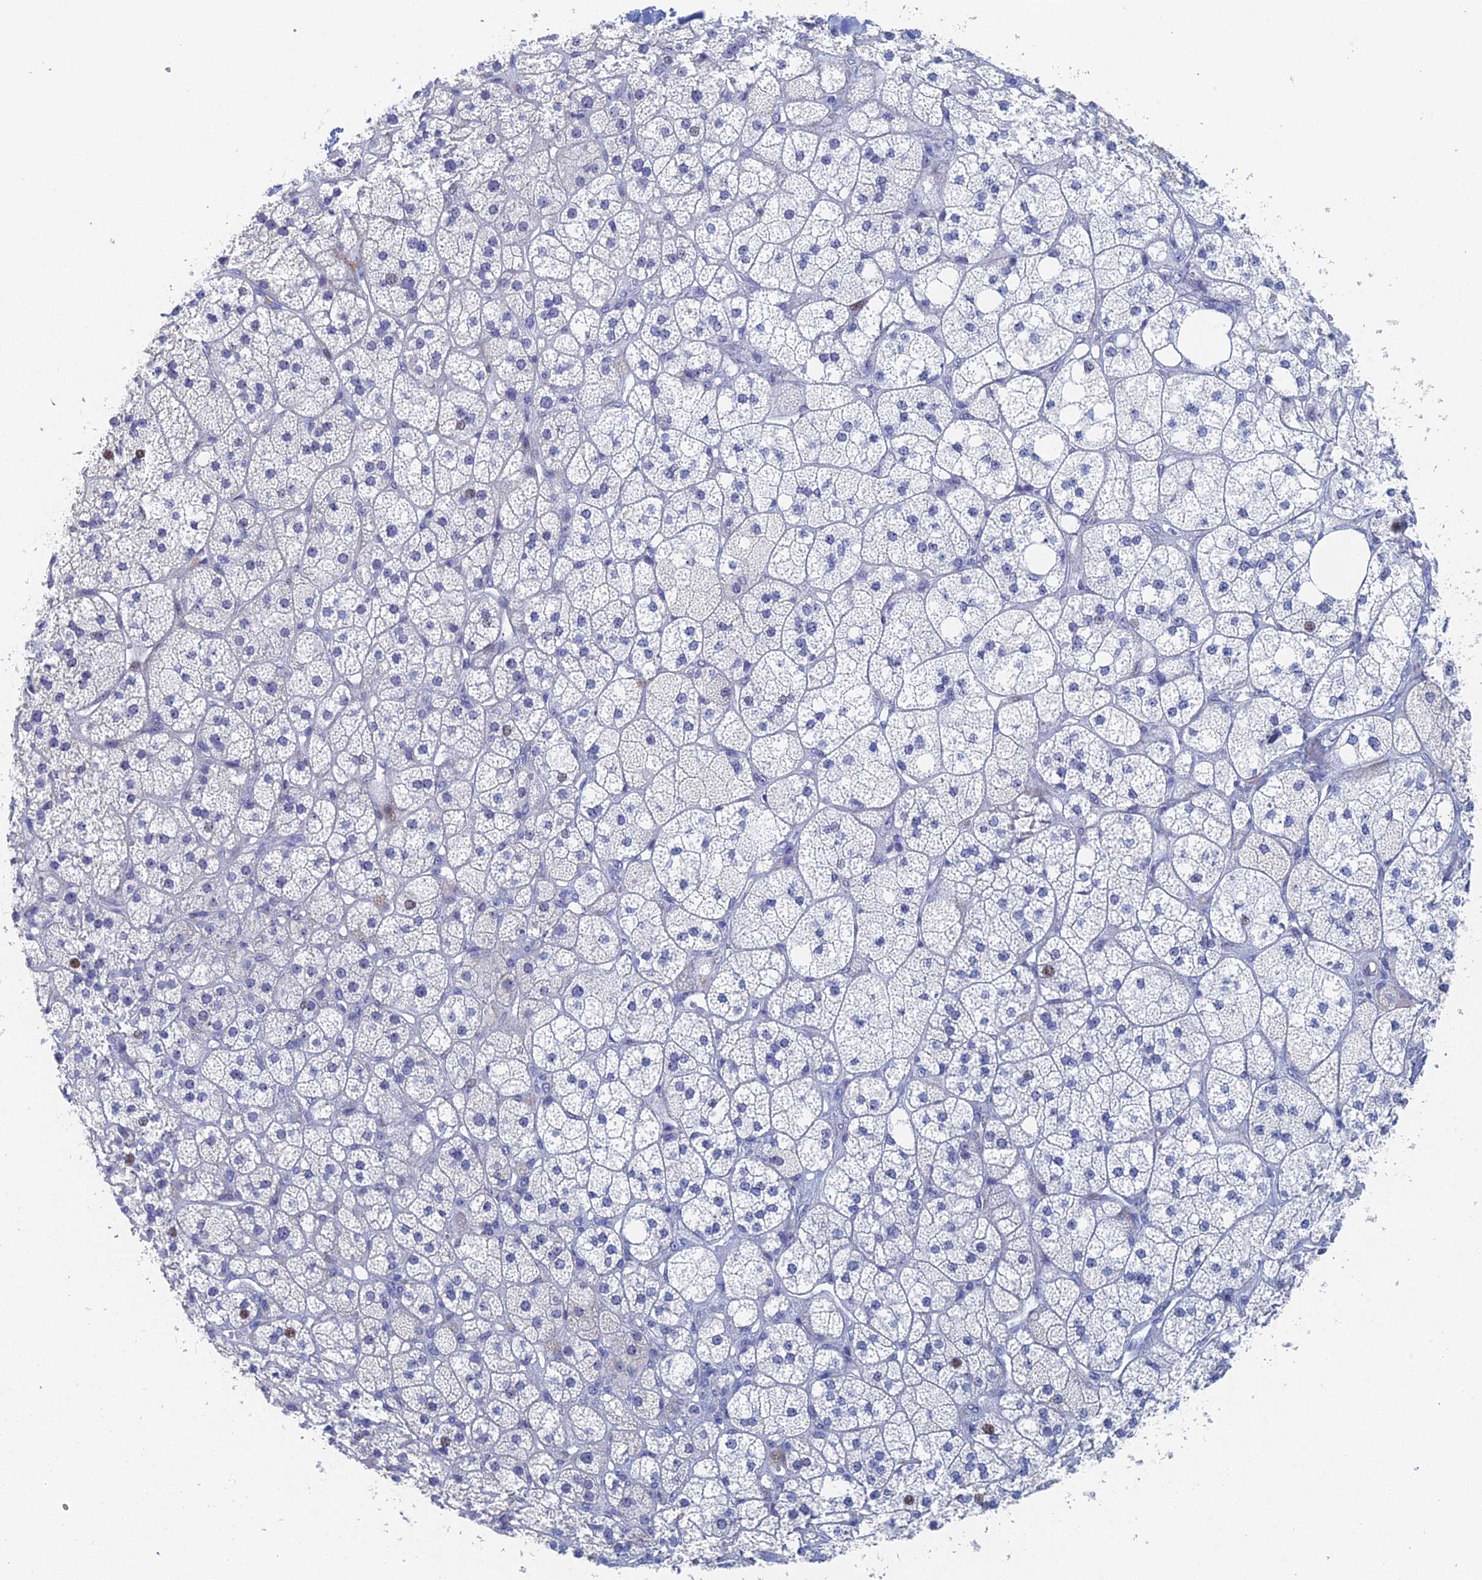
{"staining": {"intensity": "weak", "quantity": "<25%", "location": "nuclear"}, "tissue": "adrenal gland", "cell_type": "Glandular cells", "image_type": "normal", "snomed": [{"axis": "morphology", "description": "Normal tissue, NOS"}, {"axis": "topography", "description": "Adrenal gland"}], "caption": "Glandular cells are negative for brown protein staining in unremarkable adrenal gland.", "gene": "DRGX", "patient": {"sex": "male", "age": 61}}